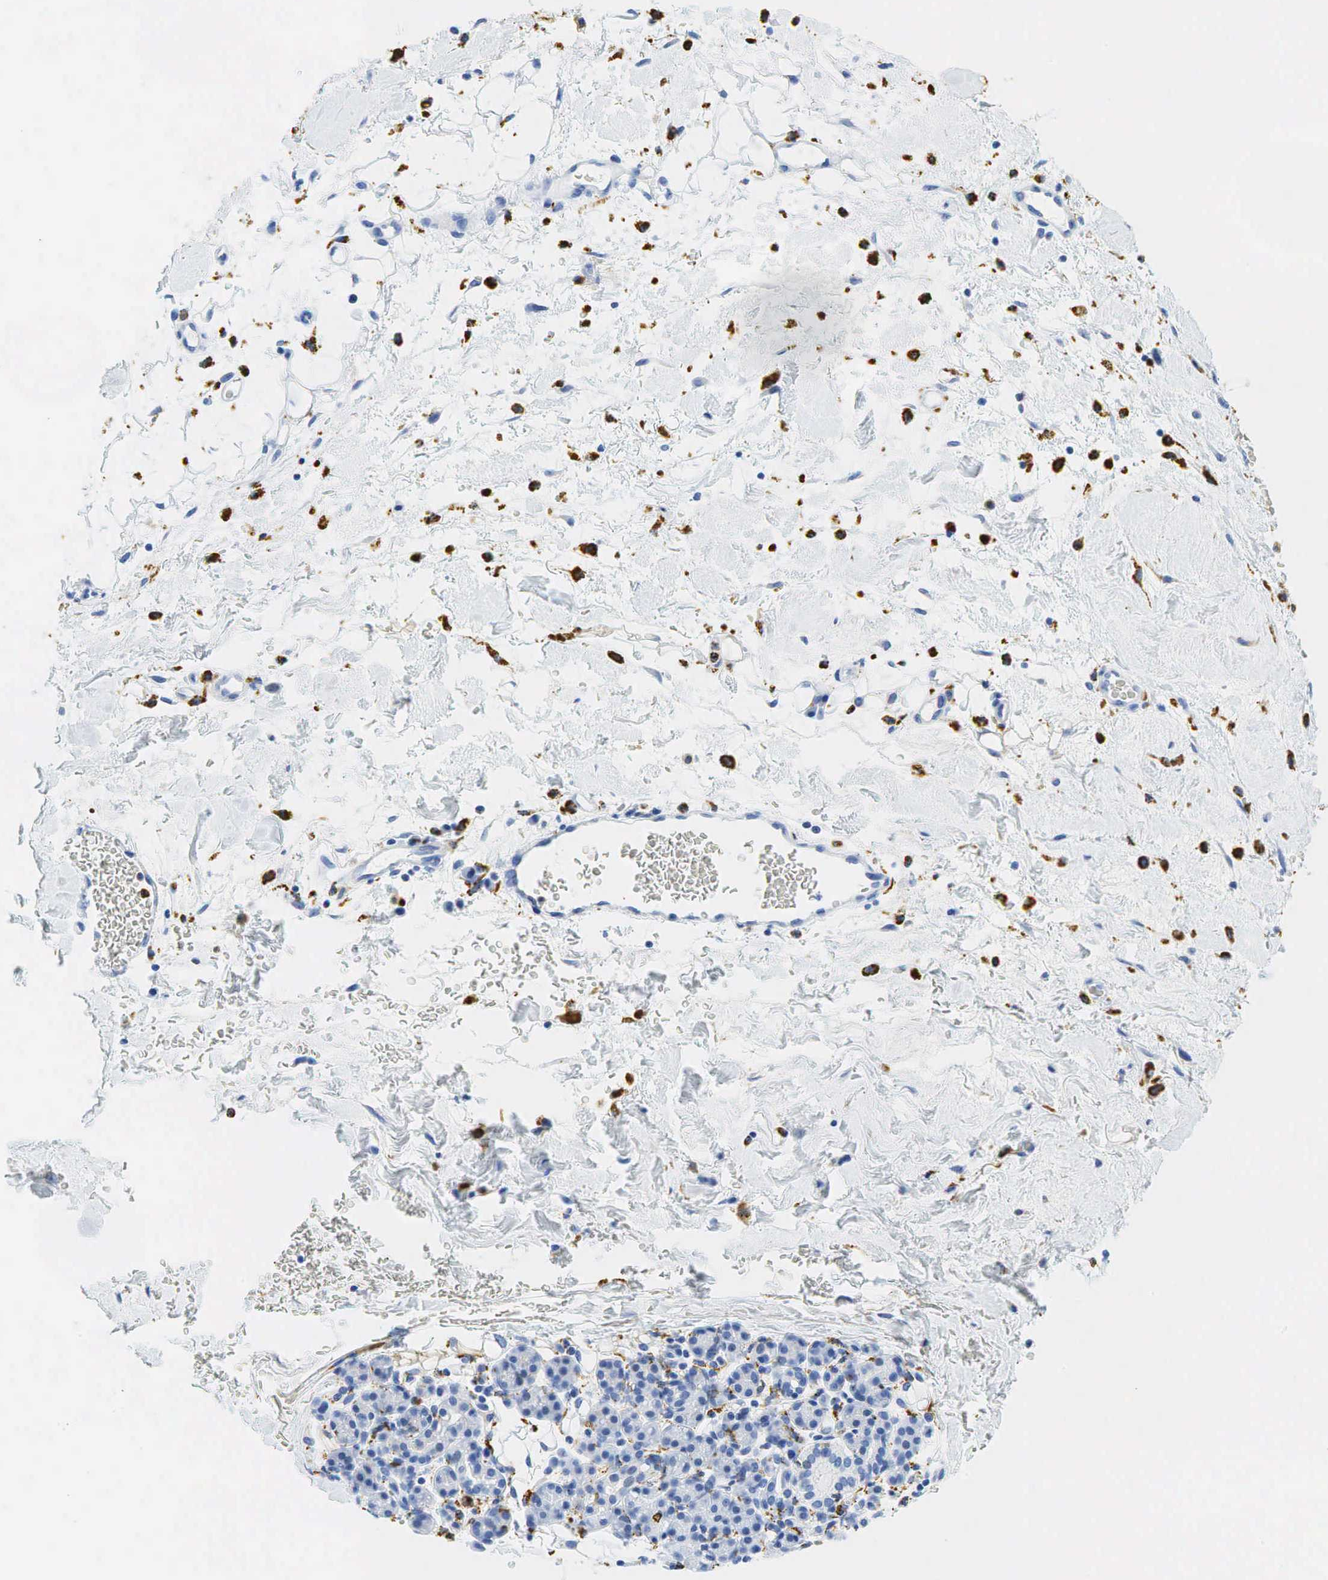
{"staining": {"intensity": "negative", "quantity": "none", "location": "none"}, "tissue": "skin cancer", "cell_type": "Tumor cells", "image_type": "cancer", "snomed": [{"axis": "morphology", "description": "Squamous cell carcinoma, NOS"}, {"axis": "topography", "description": "Skin"}], "caption": "Skin squamous cell carcinoma was stained to show a protein in brown. There is no significant staining in tumor cells.", "gene": "CD68", "patient": {"sex": "male", "age": 84}}